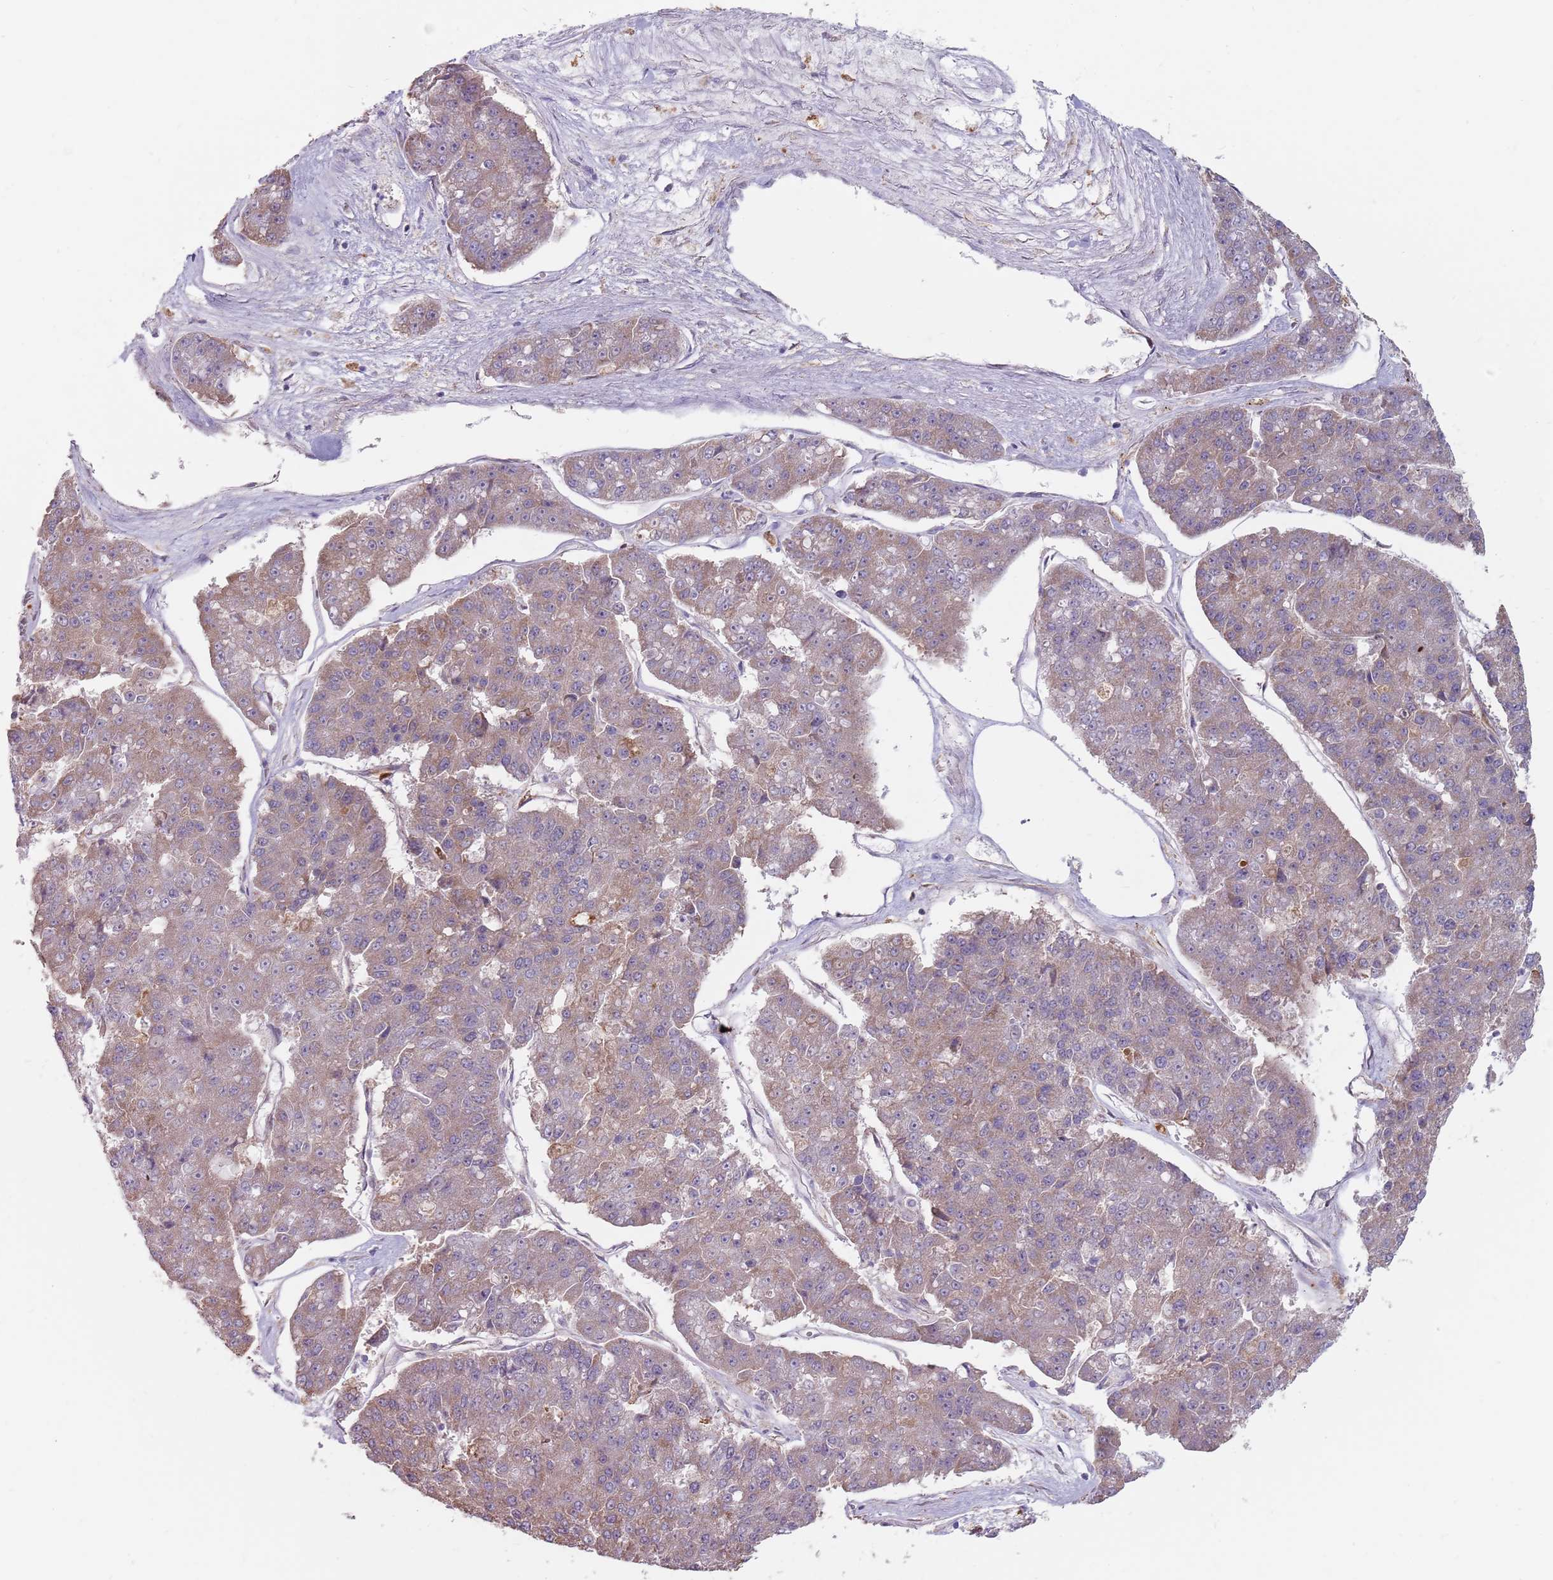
{"staining": {"intensity": "weak", "quantity": "25%-75%", "location": "cytoplasmic/membranous"}, "tissue": "pancreatic cancer", "cell_type": "Tumor cells", "image_type": "cancer", "snomed": [{"axis": "morphology", "description": "Adenocarcinoma, NOS"}, {"axis": "topography", "description": "Pancreas"}], "caption": "A brown stain shows weak cytoplasmic/membranous staining of a protein in adenocarcinoma (pancreatic) tumor cells.", "gene": "DXO", "patient": {"sex": "male", "age": 50}}